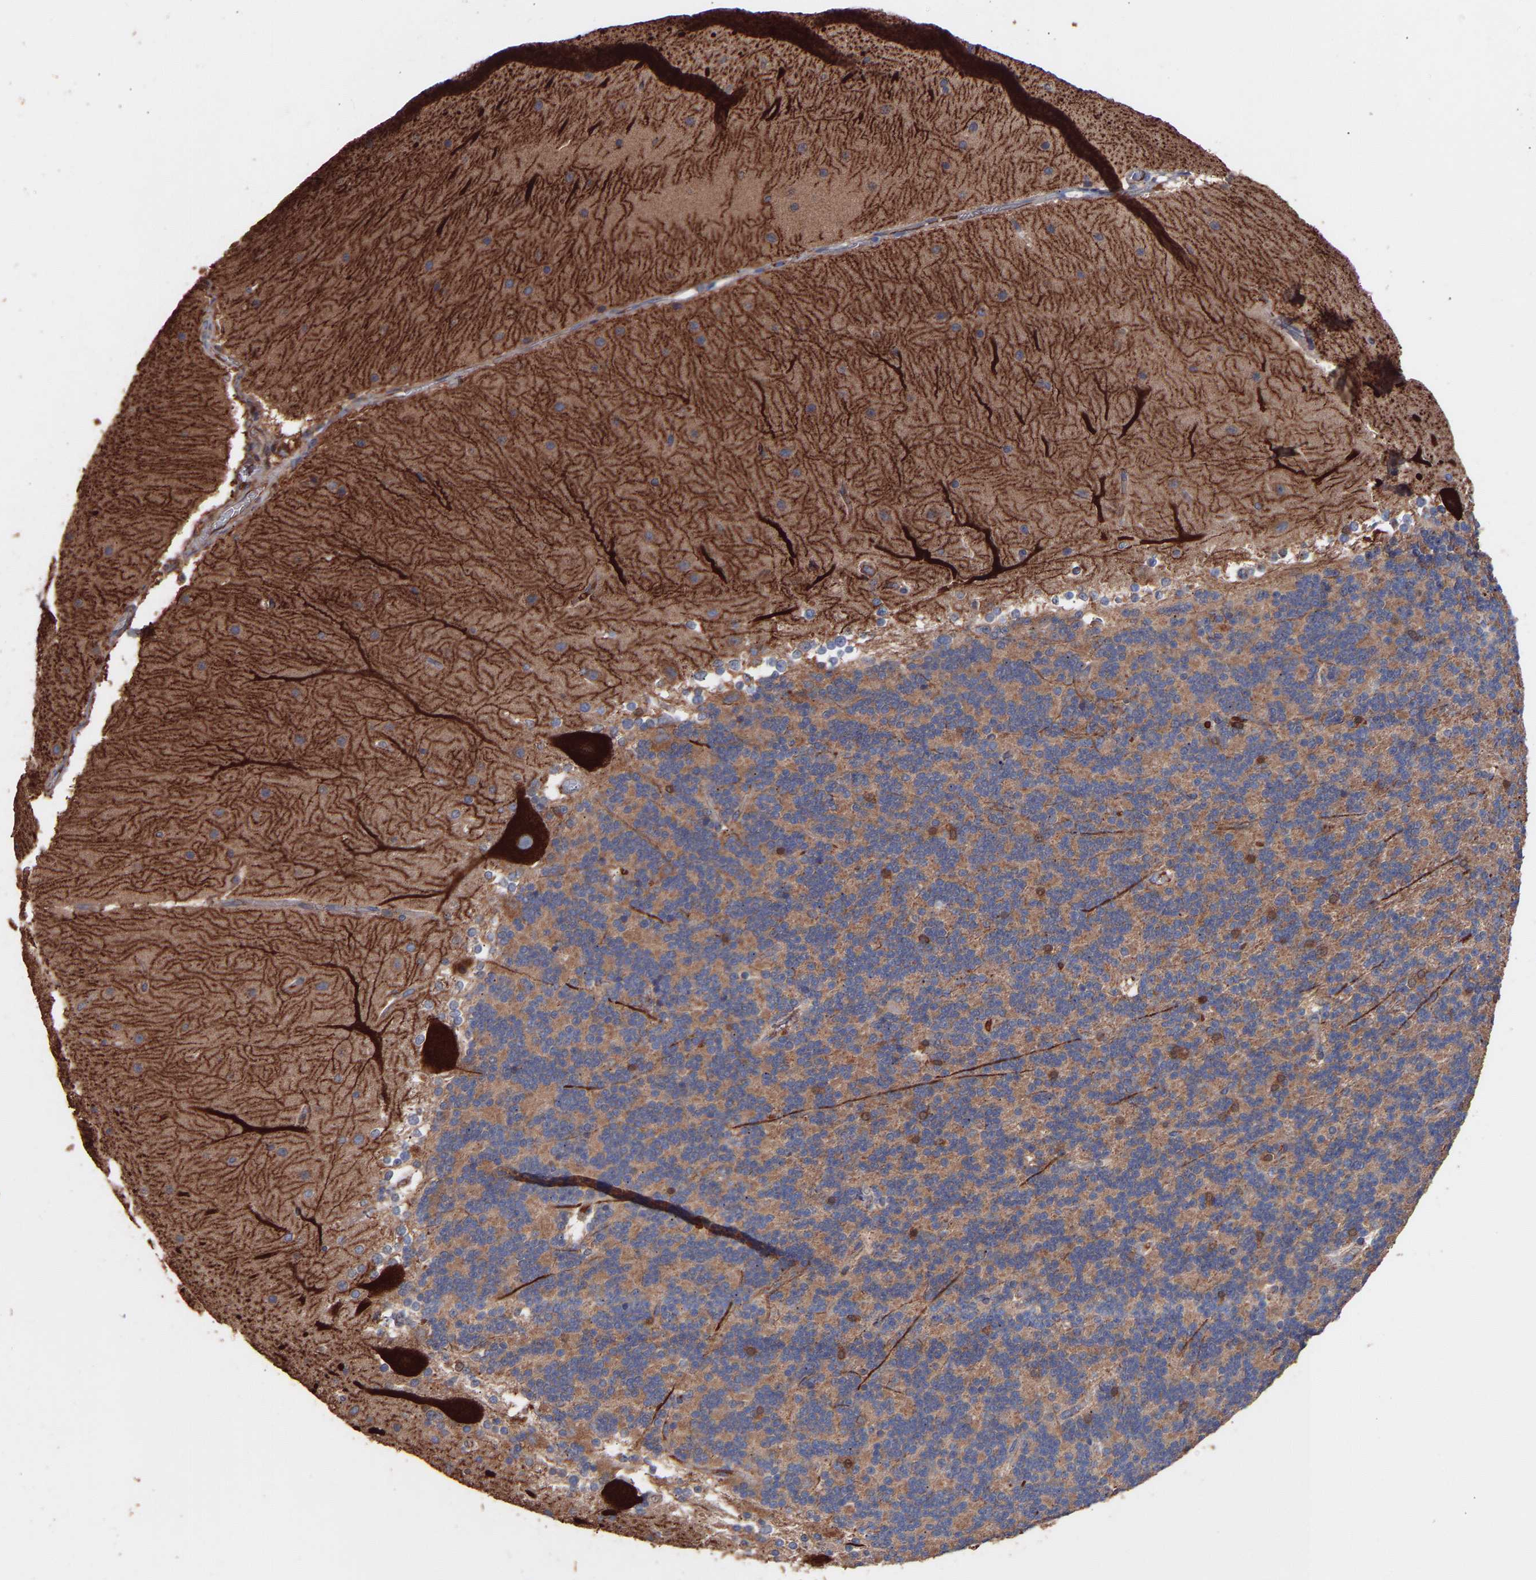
{"staining": {"intensity": "strong", "quantity": ">75%", "location": "cytoplasmic/membranous"}, "tissue": "cerebellum", "cell_type": "Cells in granular layer", "image_type": "normal", "snomed": [{"axis": "morphology", "description": "Normal tissue, NOS"}, {"axis": "topography", "description": "Cerebellum"}], "caption": "IHC (DAB (3,3'-diaminobenzidine)) staining of benign cerebellum exhibits strong cytoplasmic/membranous protein staining in approximately >75% of cells in granular layer.", "gene": "TMEM268", "patient": {"sex": "female", "age": 19}}